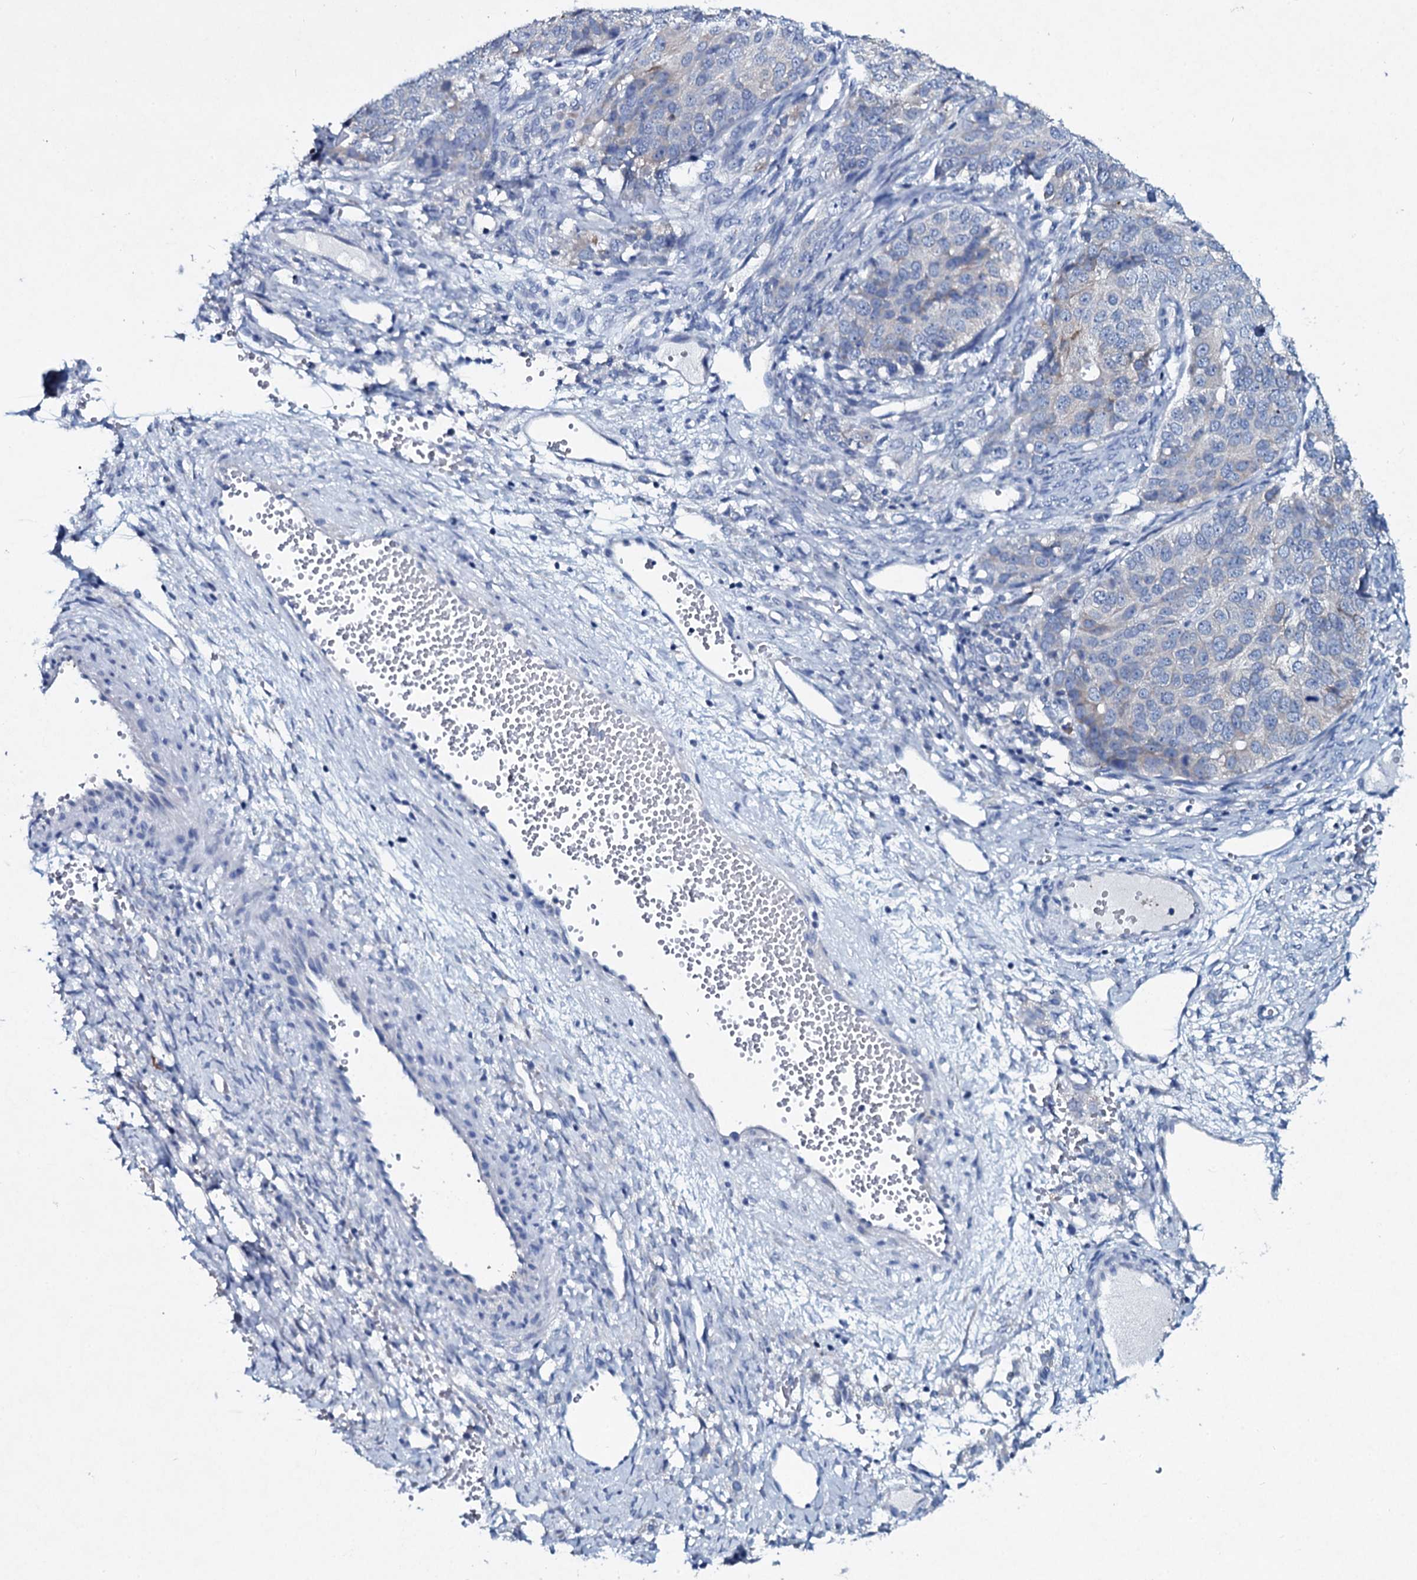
{"staining": {"intensity": "negative", "quantity": "none", "location": "none"}, "tissue": "ovarian cancer", "cell_type": "Tumor cells", "image_type": "cancer", "snomed": [{"axis": "morphology", "description": "Carcinoma, endometroid"}, {"axis": "topography", "description": "Ovary"}], "caption": "Immunohistochemistry micrograph of human ovarian cancer (endometroid carcinoma) stained for a protein (brown), which demonstrates no positivity in tumor cells. (DAB (3,3'-diaminobenzidine) immunohistochemistry (IHC) with hematoxylin counter stain).", "gene": "TPGS2", "patient": {"sex": "female", "age": 51}}